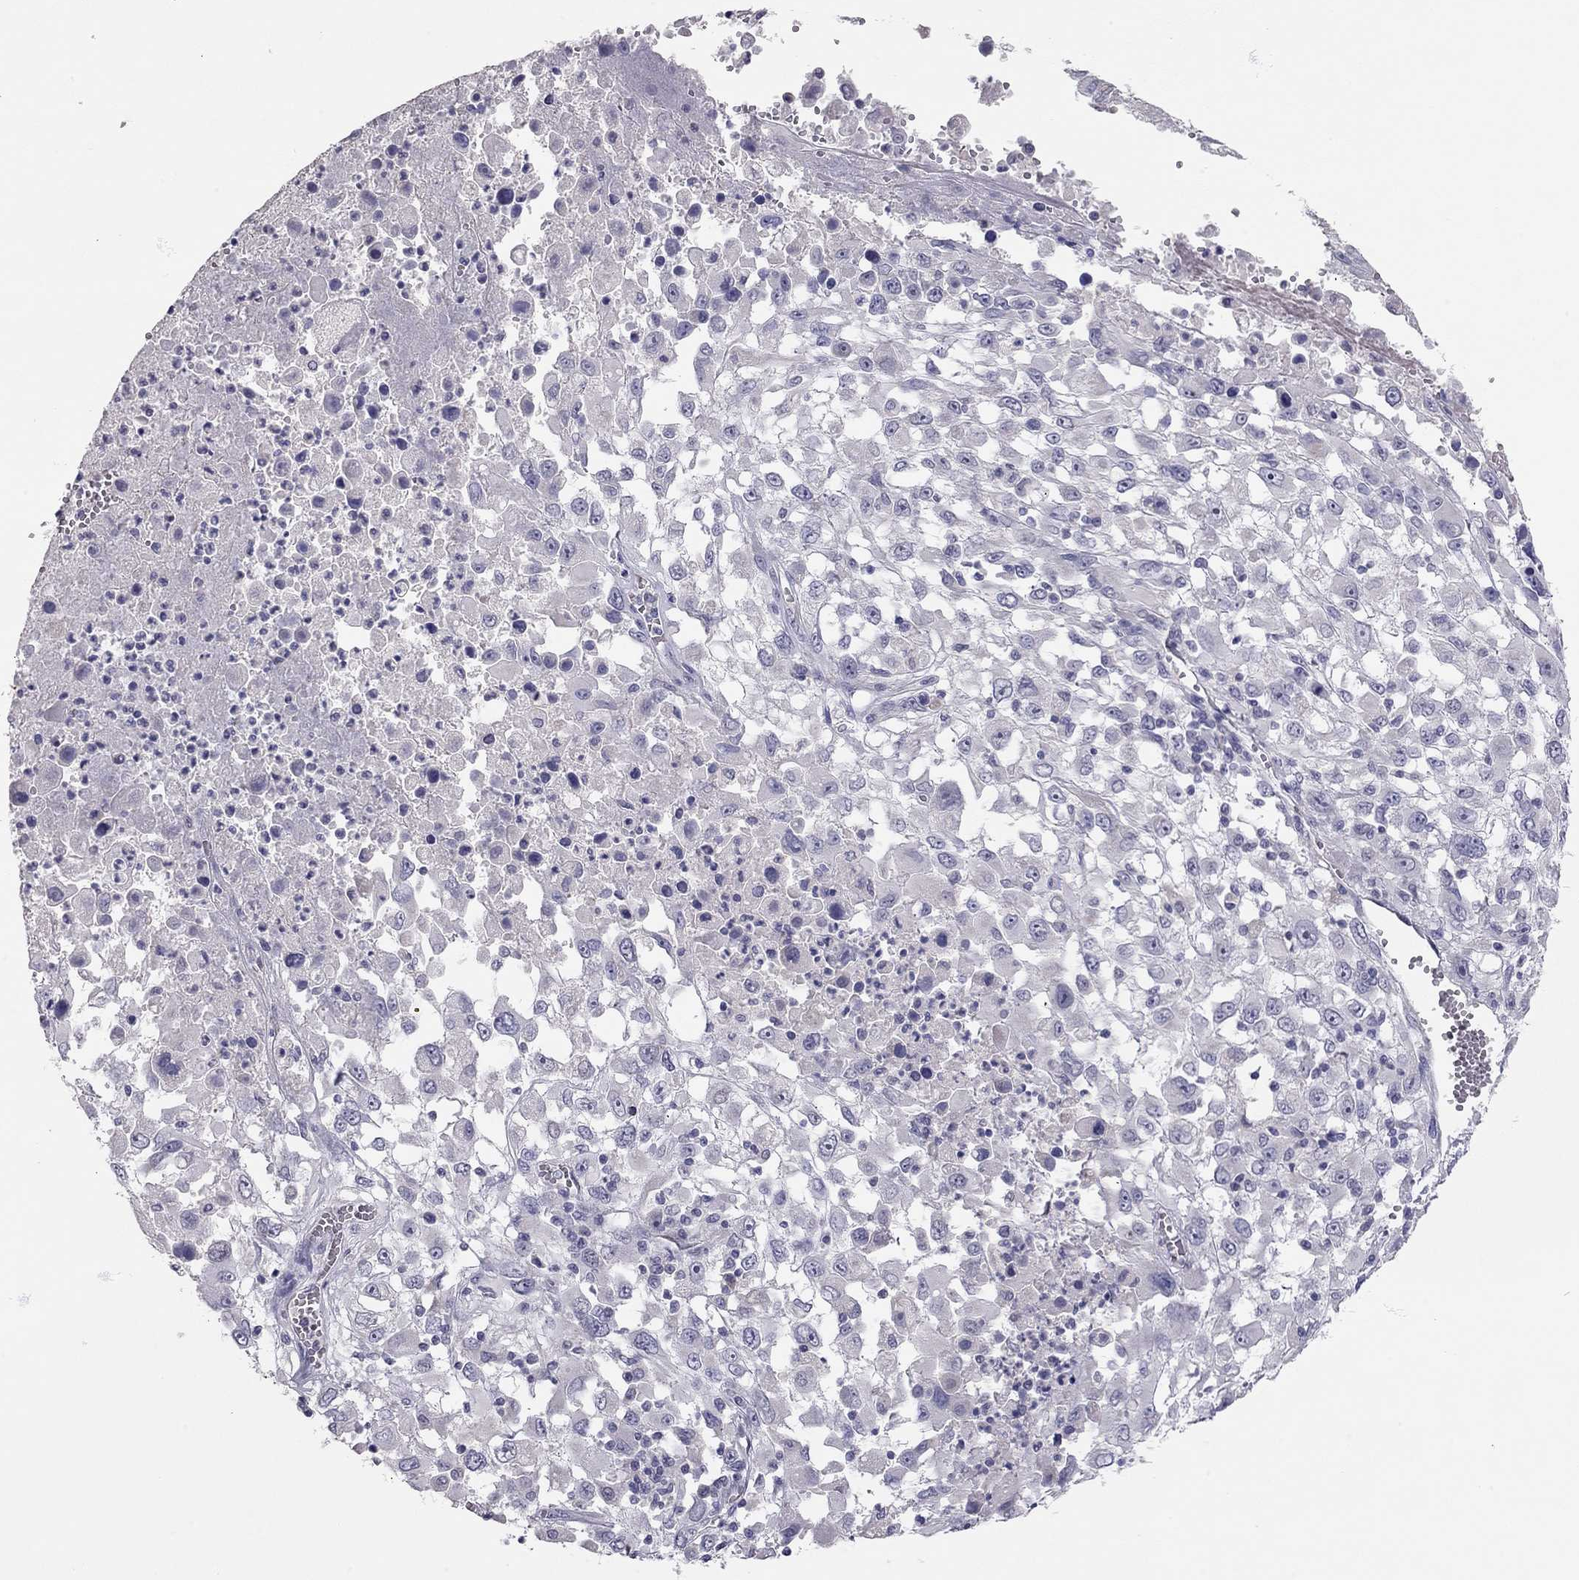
{"staining": {"intensity": "negative", "quantity": "none", "location": "none"}, "tissue": "melanoma", "cell_type": "Tumor cells", "image_type": "cancer", "snomed": [{"axis": "morphology", "description": "Malignant melanoma, Metastatic site"}, {"axis": "topography", "description": "Soft tissue"}], "caption": "Tumor cells are negative for protein expression in human melanoma.", "gene": "SCARB1", "patient": {"sex": "male", "age": 50}}